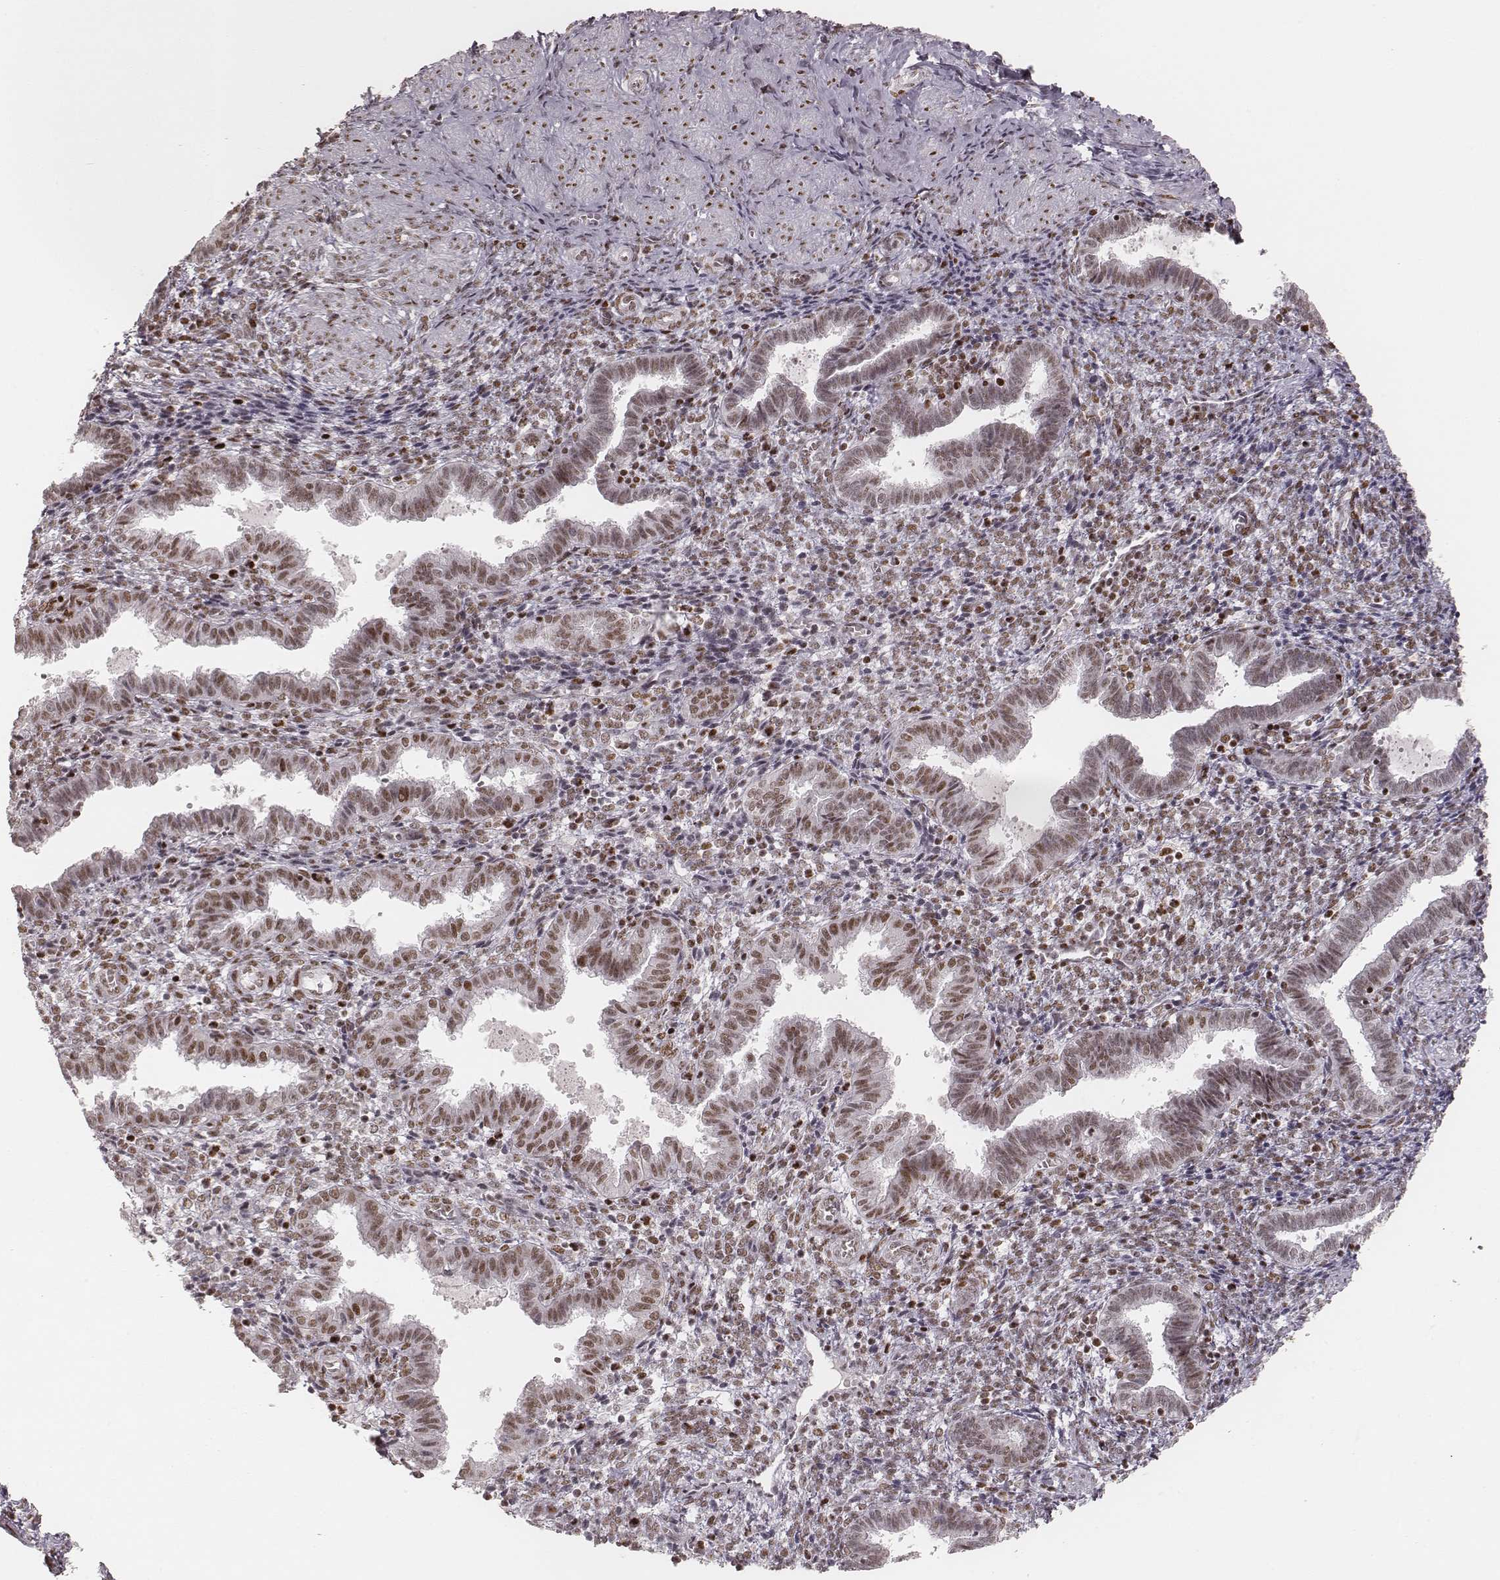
{"staining": {"intensity": "moderate", "quantity": ">75%", "location": "nuclear"}, "tissue": "endometrium", "cell_type": "Cells in endometrial stroma", "image_type": "normal", "snomed": [{"axis": "morphology", "description": "Normal tissue, NOS"}, {"axis": "topography", "description": "Endometrium"}], "caption": "A photomicrograph showing moderate nuclear expression in about >75% of cells in endometrial stroma in benign endometrium, as visualized by brown immunohistochemical staining.", "gene": "HNRNPC", "patient": {"sex": "female", "age": 37}}